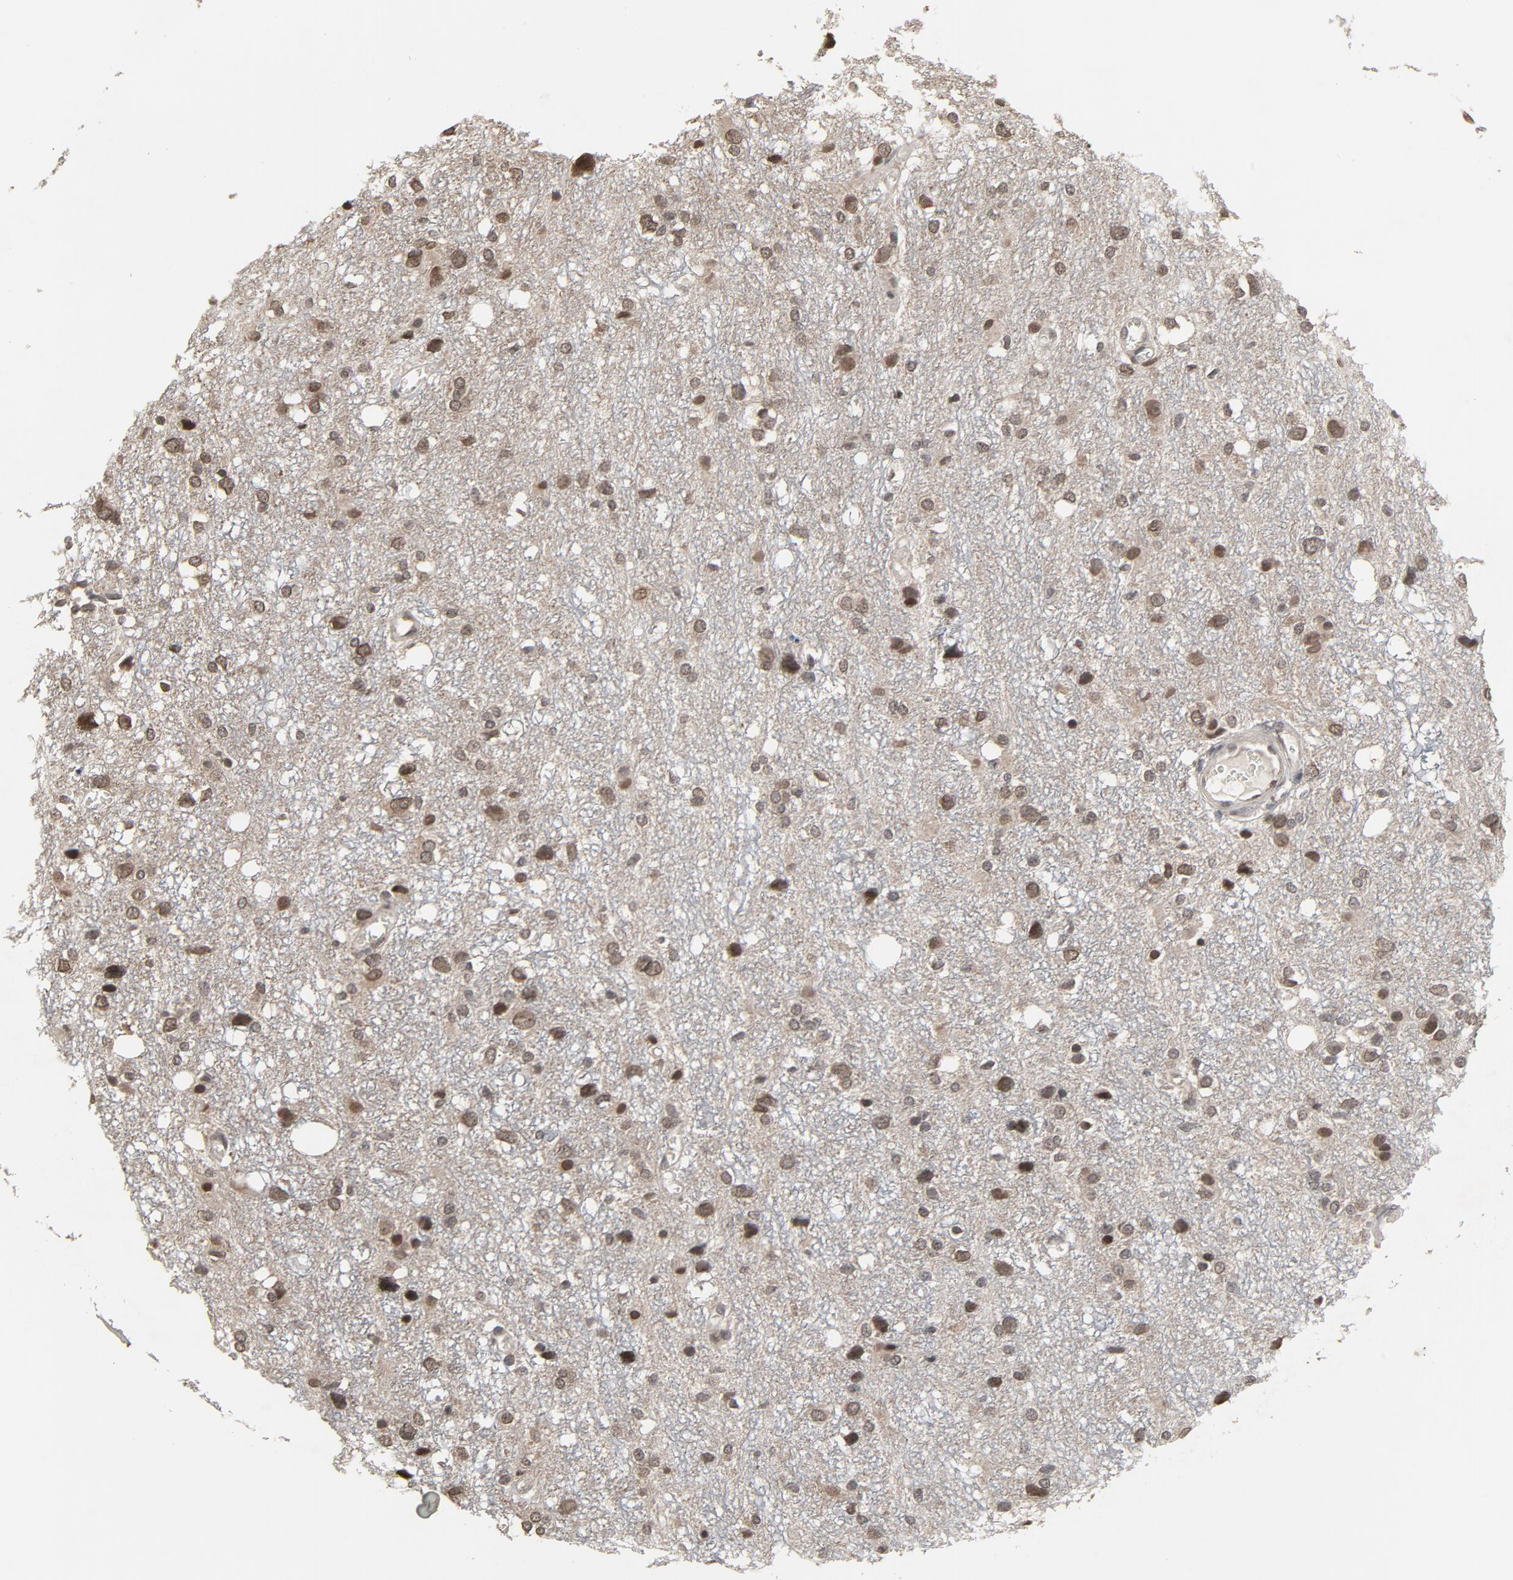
{"staining": {"intensity": "moderate", "quantity": ">75%", "location": "cytoplasmic/membranous,nuclear"}, "tissue": "glioma", "cell_type": "Tumor cells", "image_type": "cancer", "snomed": [{"axis": "morphology", "description": "Glioma, malignant, High grade"}, {"axis": "topography", "description": "Brain"}], "caption": "An image of glioma stained for a protein shows moderate cytoplasmic/membranous and nuclear brown staining in tumor cells.", "gene": "POM121", "patient": {"sex": "female", "age": 59}}